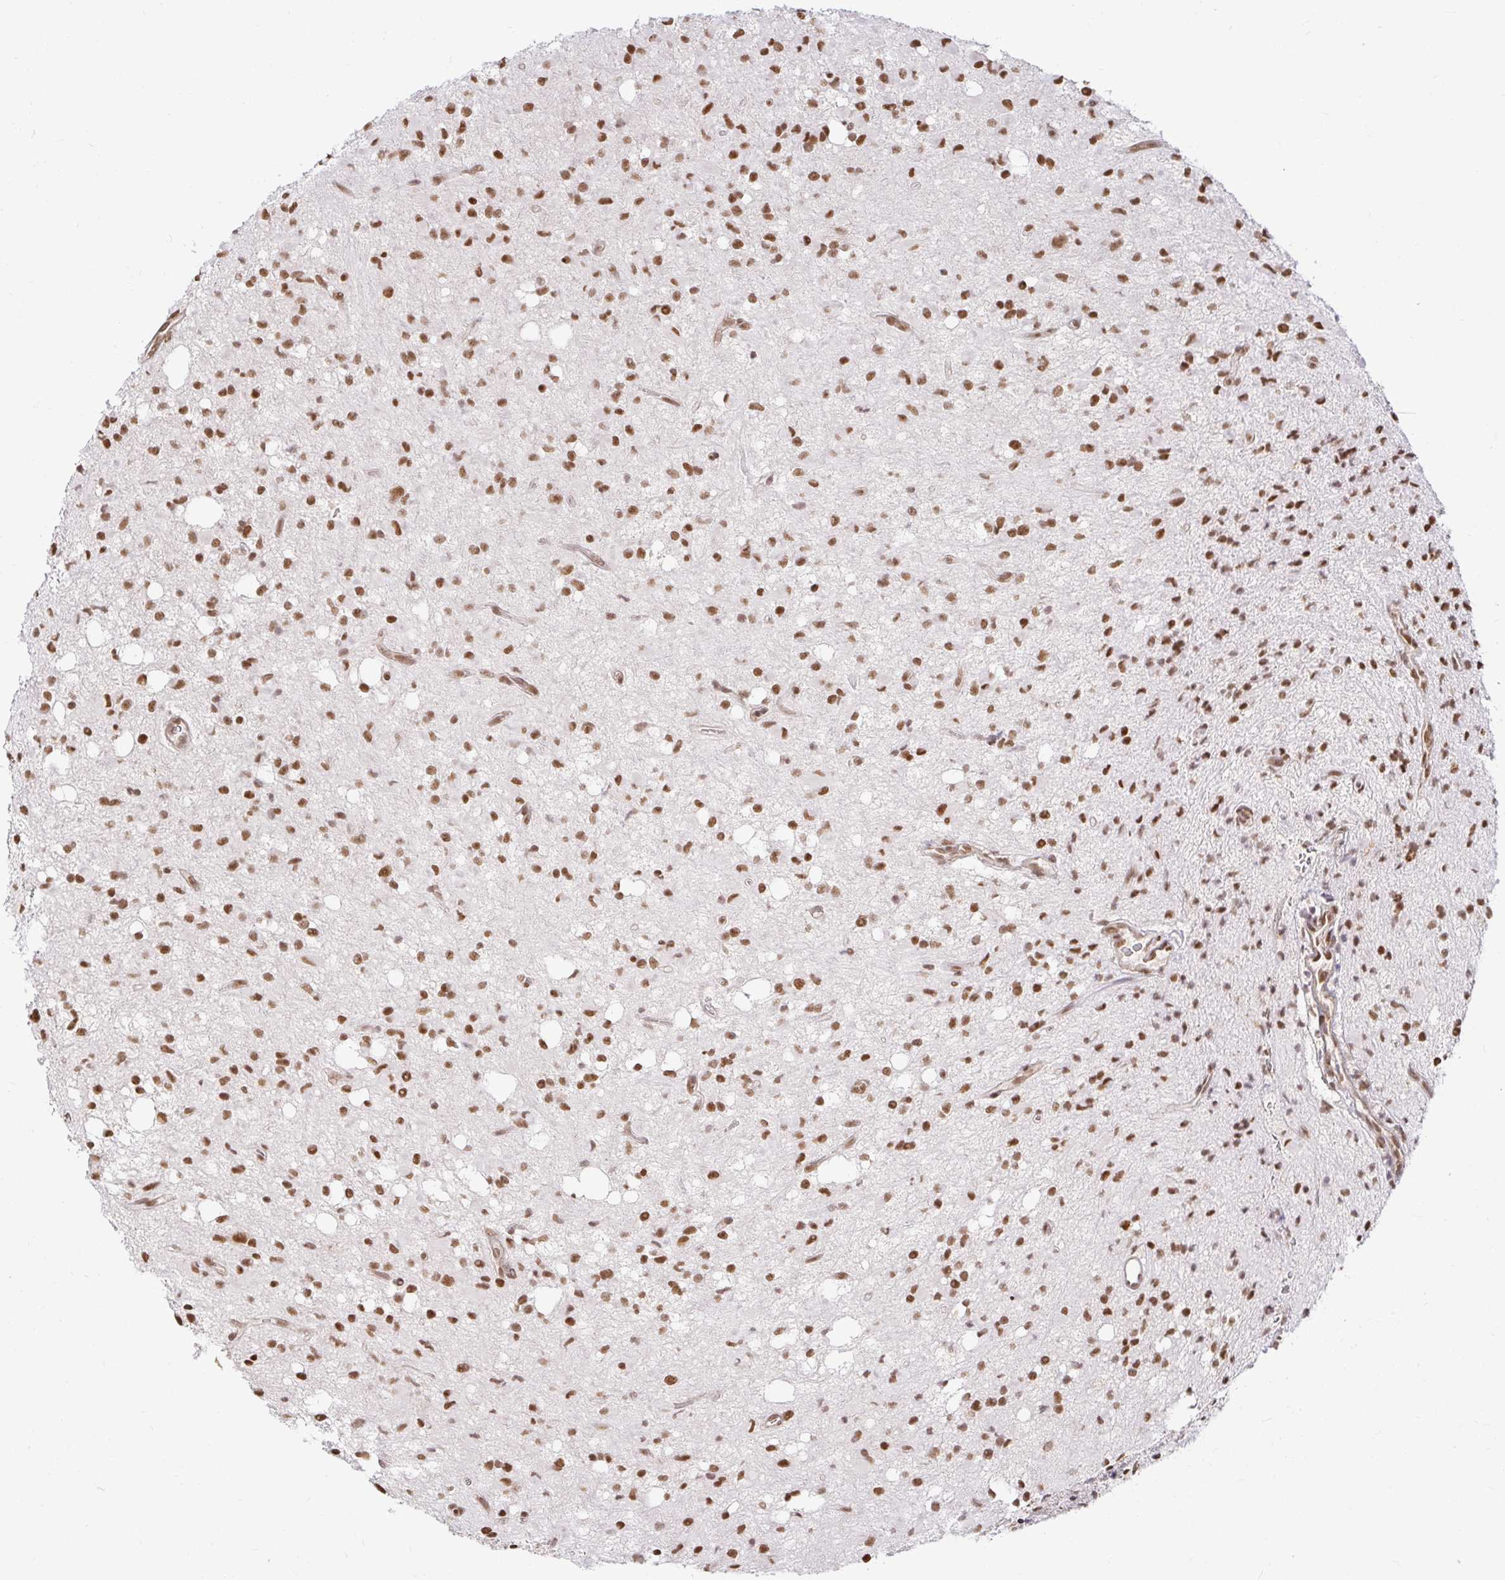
{"staining": {"intensity": "moderate", "quantity": ">75%", "location": "nuclear"}, "tissue": "glioma", "cell_type": "Tumor cells", "image_type": "cancer", "snomed": [{"axis": "morphology", "description": "Glioma, malignant, Low grade"}, {"axis": "topography", "description": "Brain"}], "caption": "This is an image of immunohistochemistry (IHC) staining of malignant glioma (low-grade), which shows moderate expression in the nuclear of tumor cells.", "gene": "HNRNPU", "patient": {"sex": "female", "age": 33}}